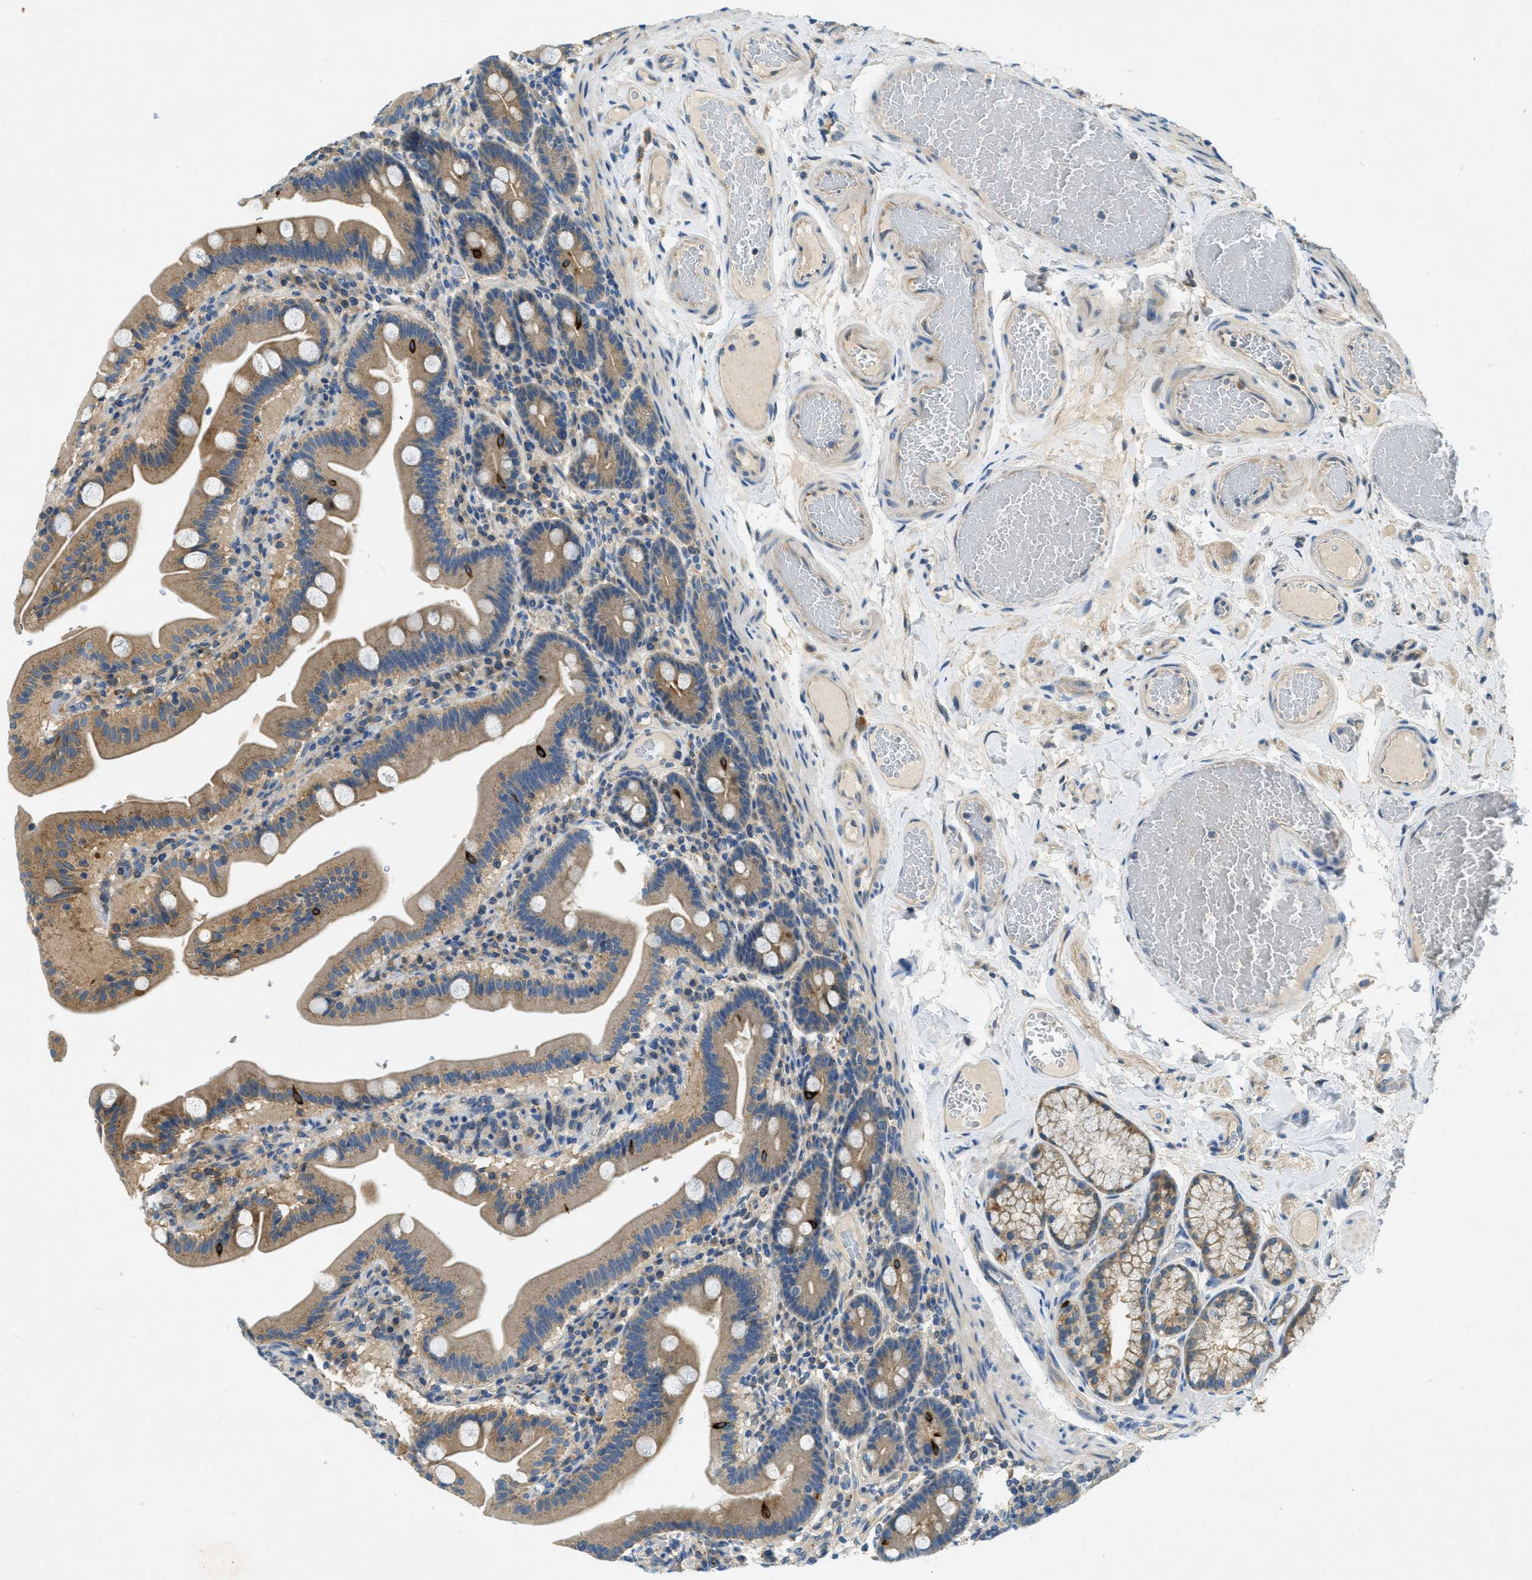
{"staining": {"intensity": "moderate", "quantity": ">75%", "location": "cytoplasmic/membranous"}, "tissue": "duodenum", "cell_type": "Glandular cells", "image_type": "normal", "snomed": [{"axis": "morphology", "description": "Normal tissue, NOS"}, {"axis": "topography", "description": "Duodenum"}], "caption": "Immunohistochemical staining of unremarkable duodenum demonstrates >75% levels of moderate cytoplasmic/membranous protein positivity in about >75% of glandular cells.", "gene": "RIPK2", "patient": {"sex": "male", "age": 54}}